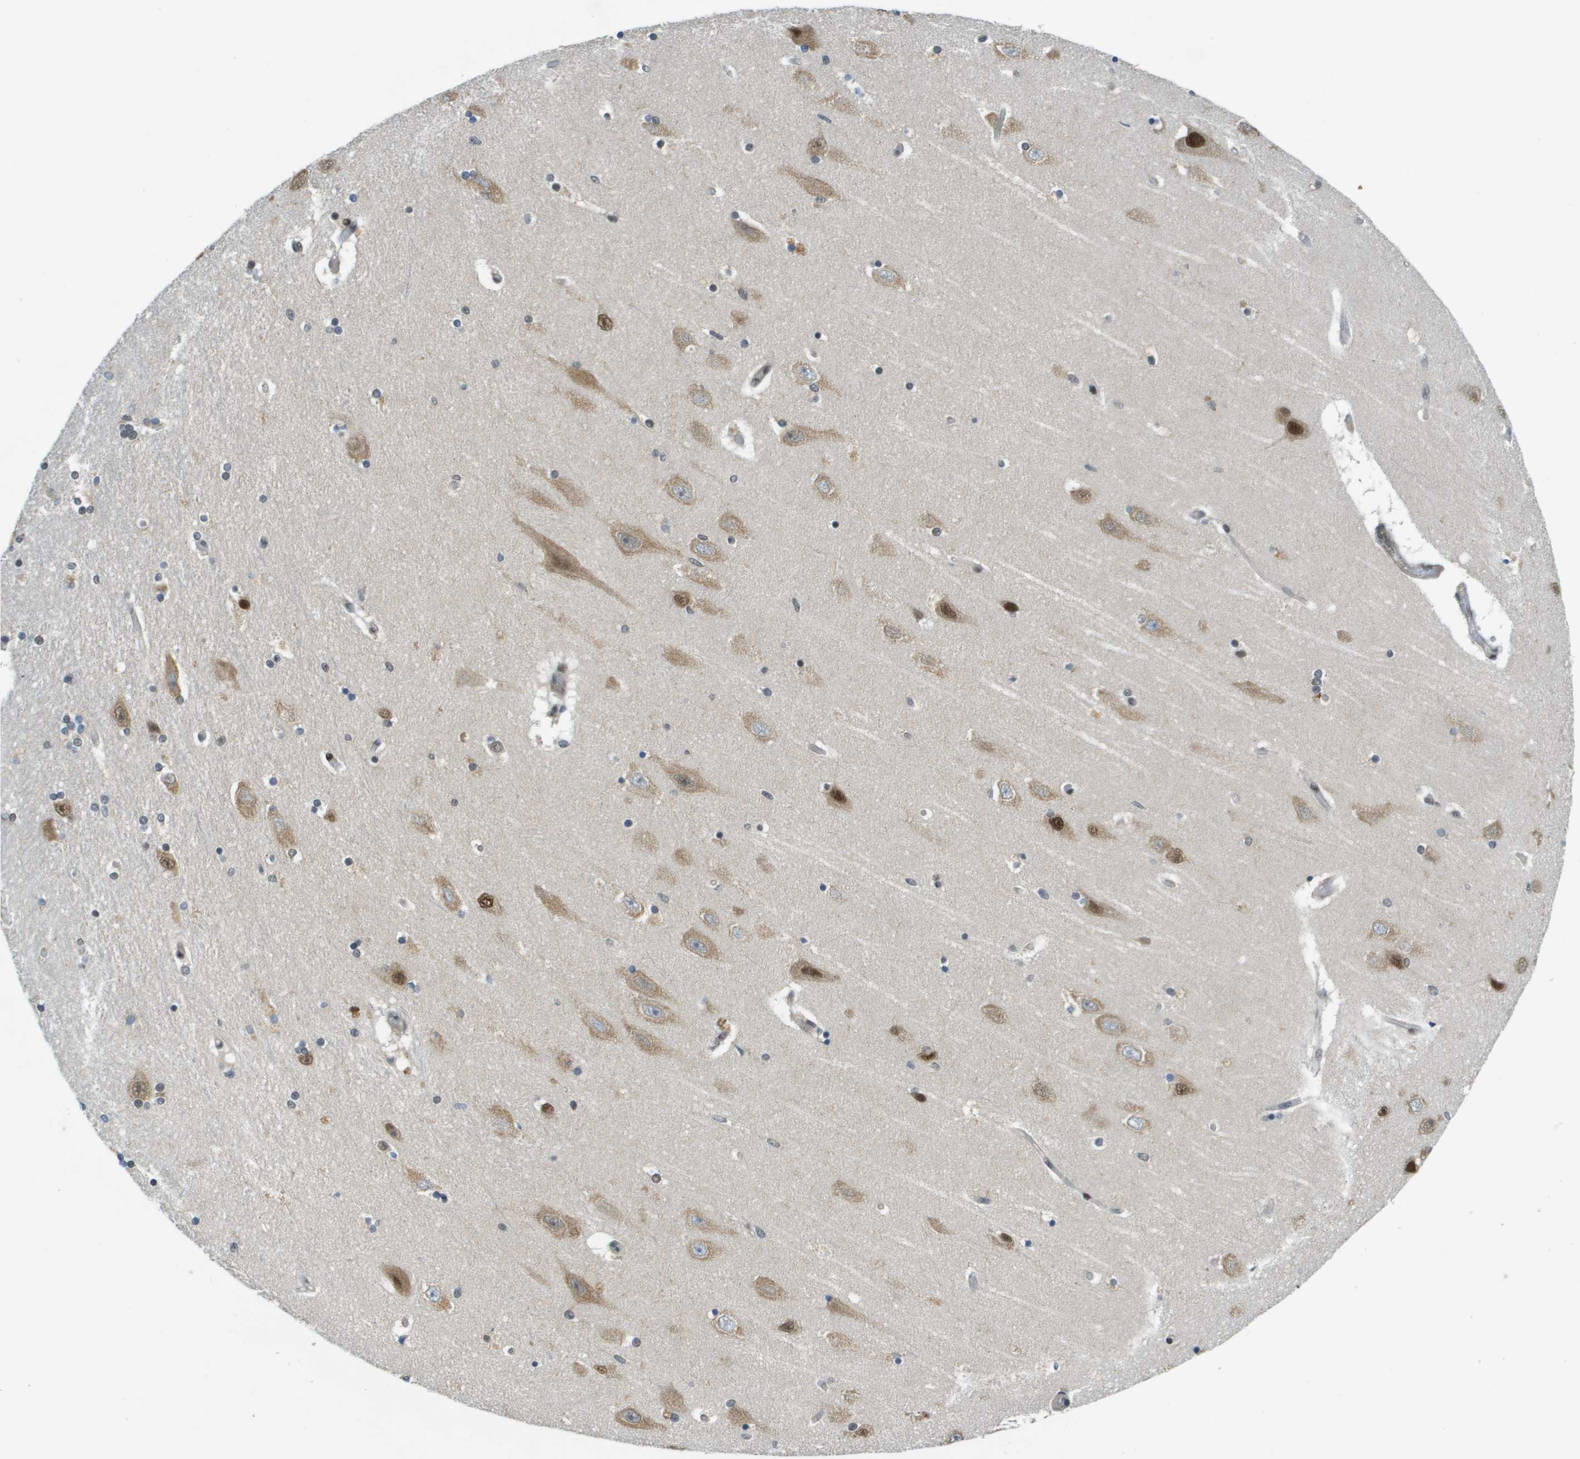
{"staining": {"intensity": "moderate", "quantity": "25%-75%", "location": "nuclear"}, "tissue": "hippocampus", "cell_type": "Glial cells", "image_type": "normal", "snomed": [{"axis": "morphology", "description": "Normal tissue, NOS"}, {"axis": "topography", "description": "Hippocampus"}], "caption": "A micrograph showing moderate nuclear expression in approximately 25%-75% of glial cells in unremarkable hippocampus, as visualized by brown immunohistochemical staining.", "gene": "ARID1B", "patient": {"sex": "female", "age": 54}}